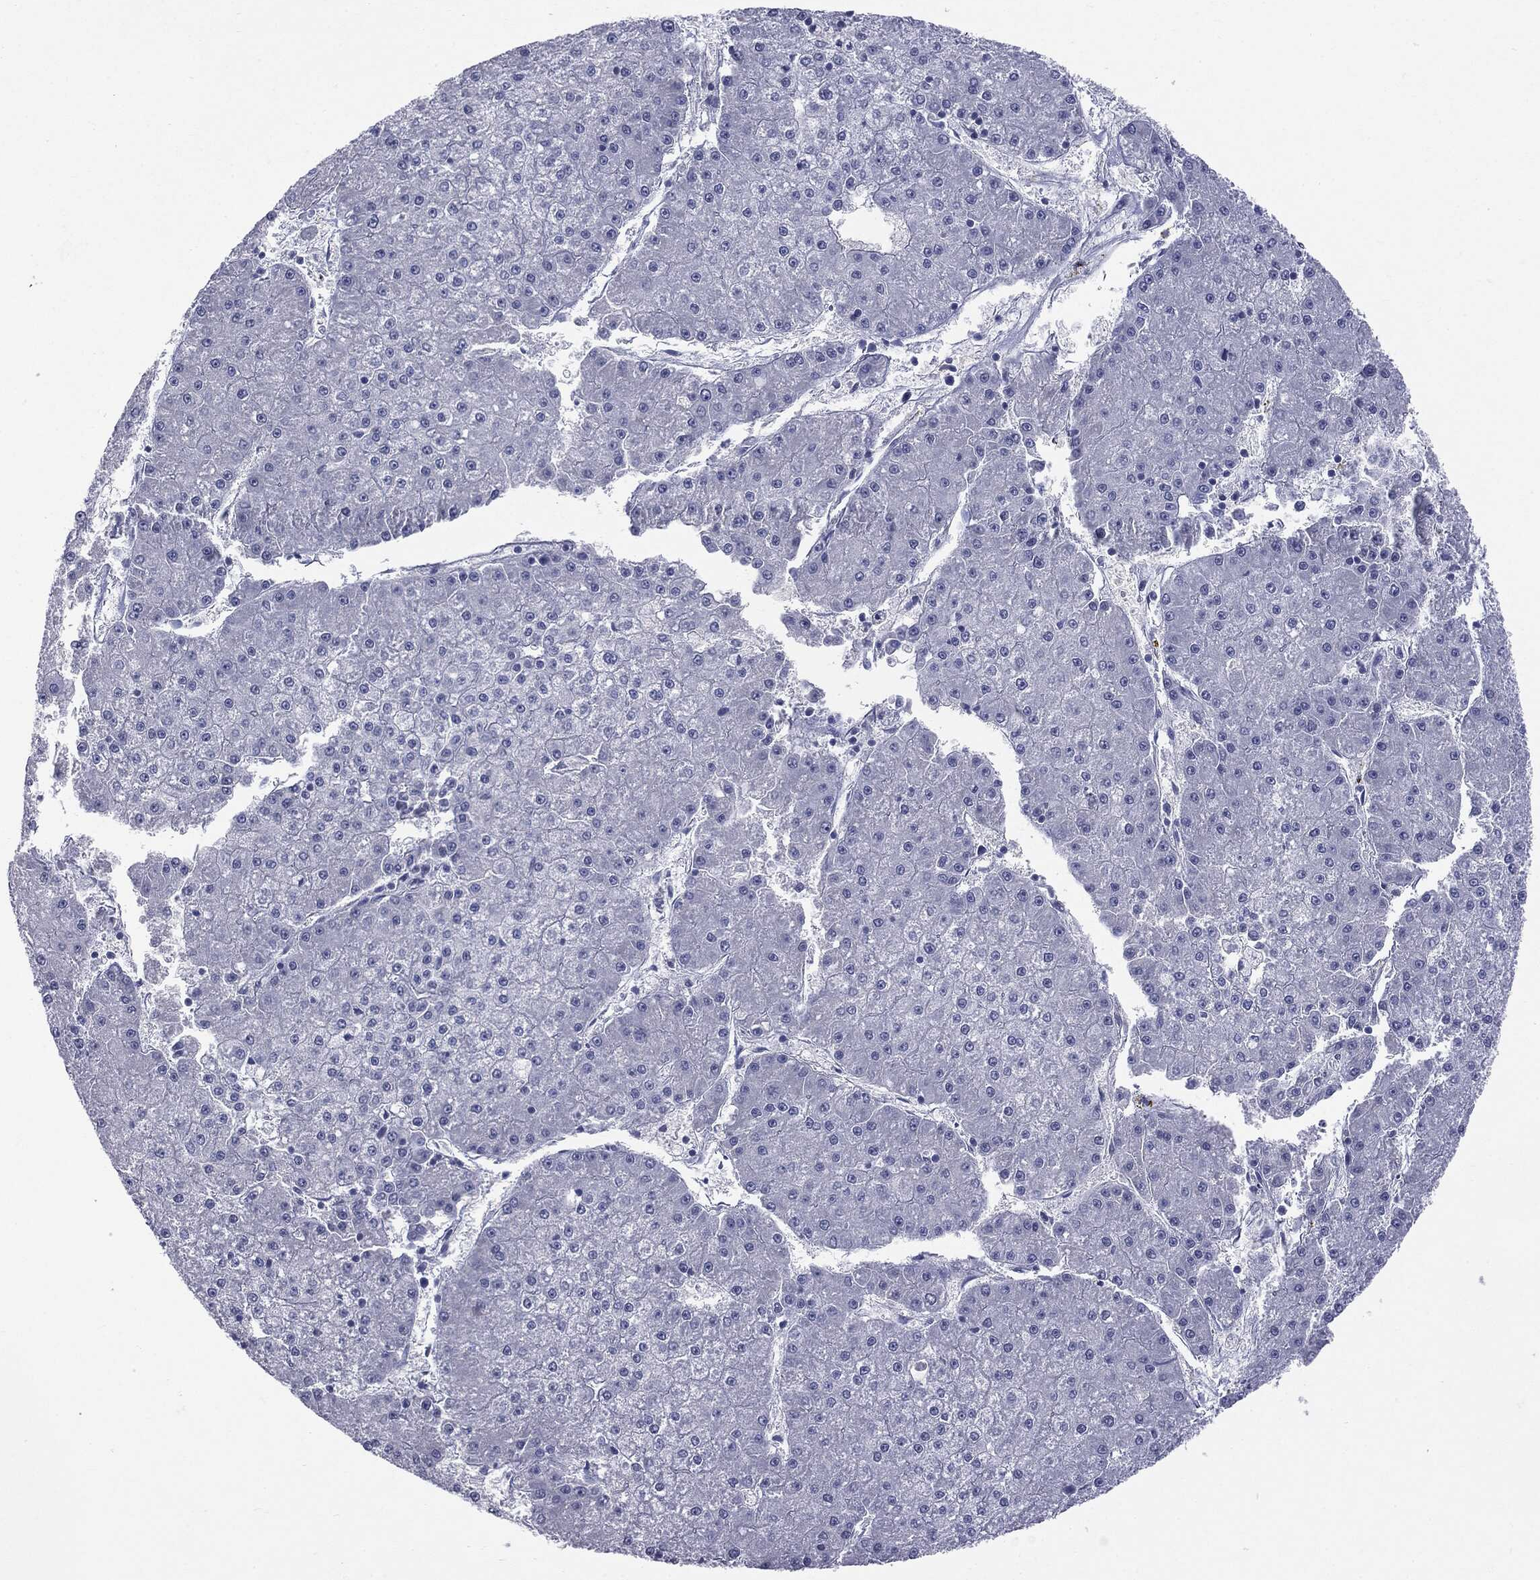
{"staining": {"intensity": "negative", "quantity": "none", "location": "none"}, "tissue": "liver cancer", "cell_type": "Tumor cells", "image_type": "cancer", "snomed": [{"axis": "morphology", "description": "Carcinoma, Hepatocellular, NOS"}, {"axis": "topography", "description": "Liver"}], "caption": "Liver hepatocellular carcinoma stained for a protein using immunohistochemistry displays no expression tumor cells.", "gene": "TSHB", "patient": {"sex": "male", "age": 73}}